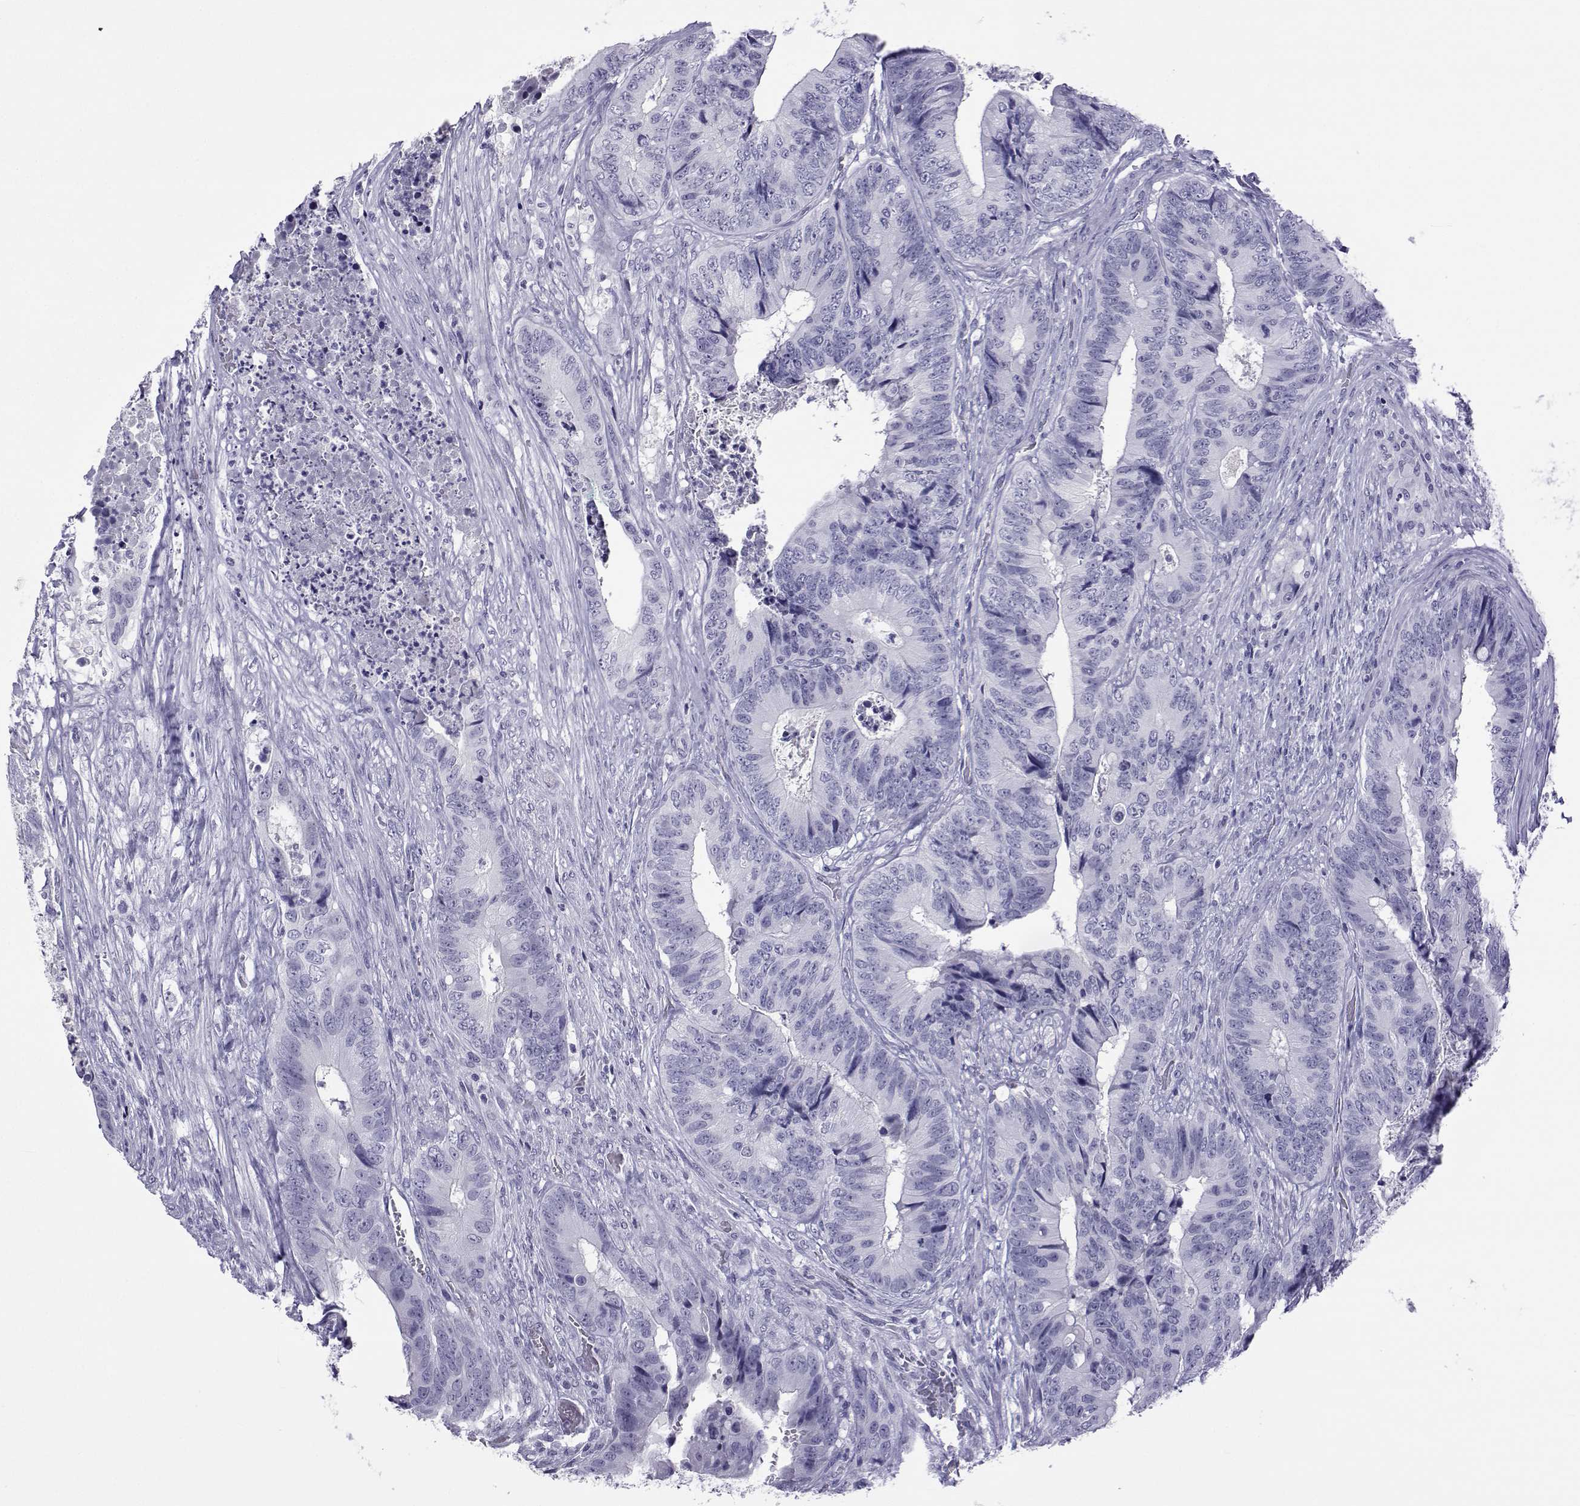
{"staining": {"intensity": "negative", "quantity": "none", "location": "none"}, "tissue": "colorectal cancer", "cell_type": "Tumor cells", "image_type": "cancer", "snomed": [{"axis": "morphology", "description": "Adenocarcinoma, NOS"}, {"axis": "topography", "description": "Colon"}], "caption": "There is no significant positivity in tumor cells of colorectal cancer.", "gene": "ACTL7A", "patient": {"sex": "male", "age": 84}}